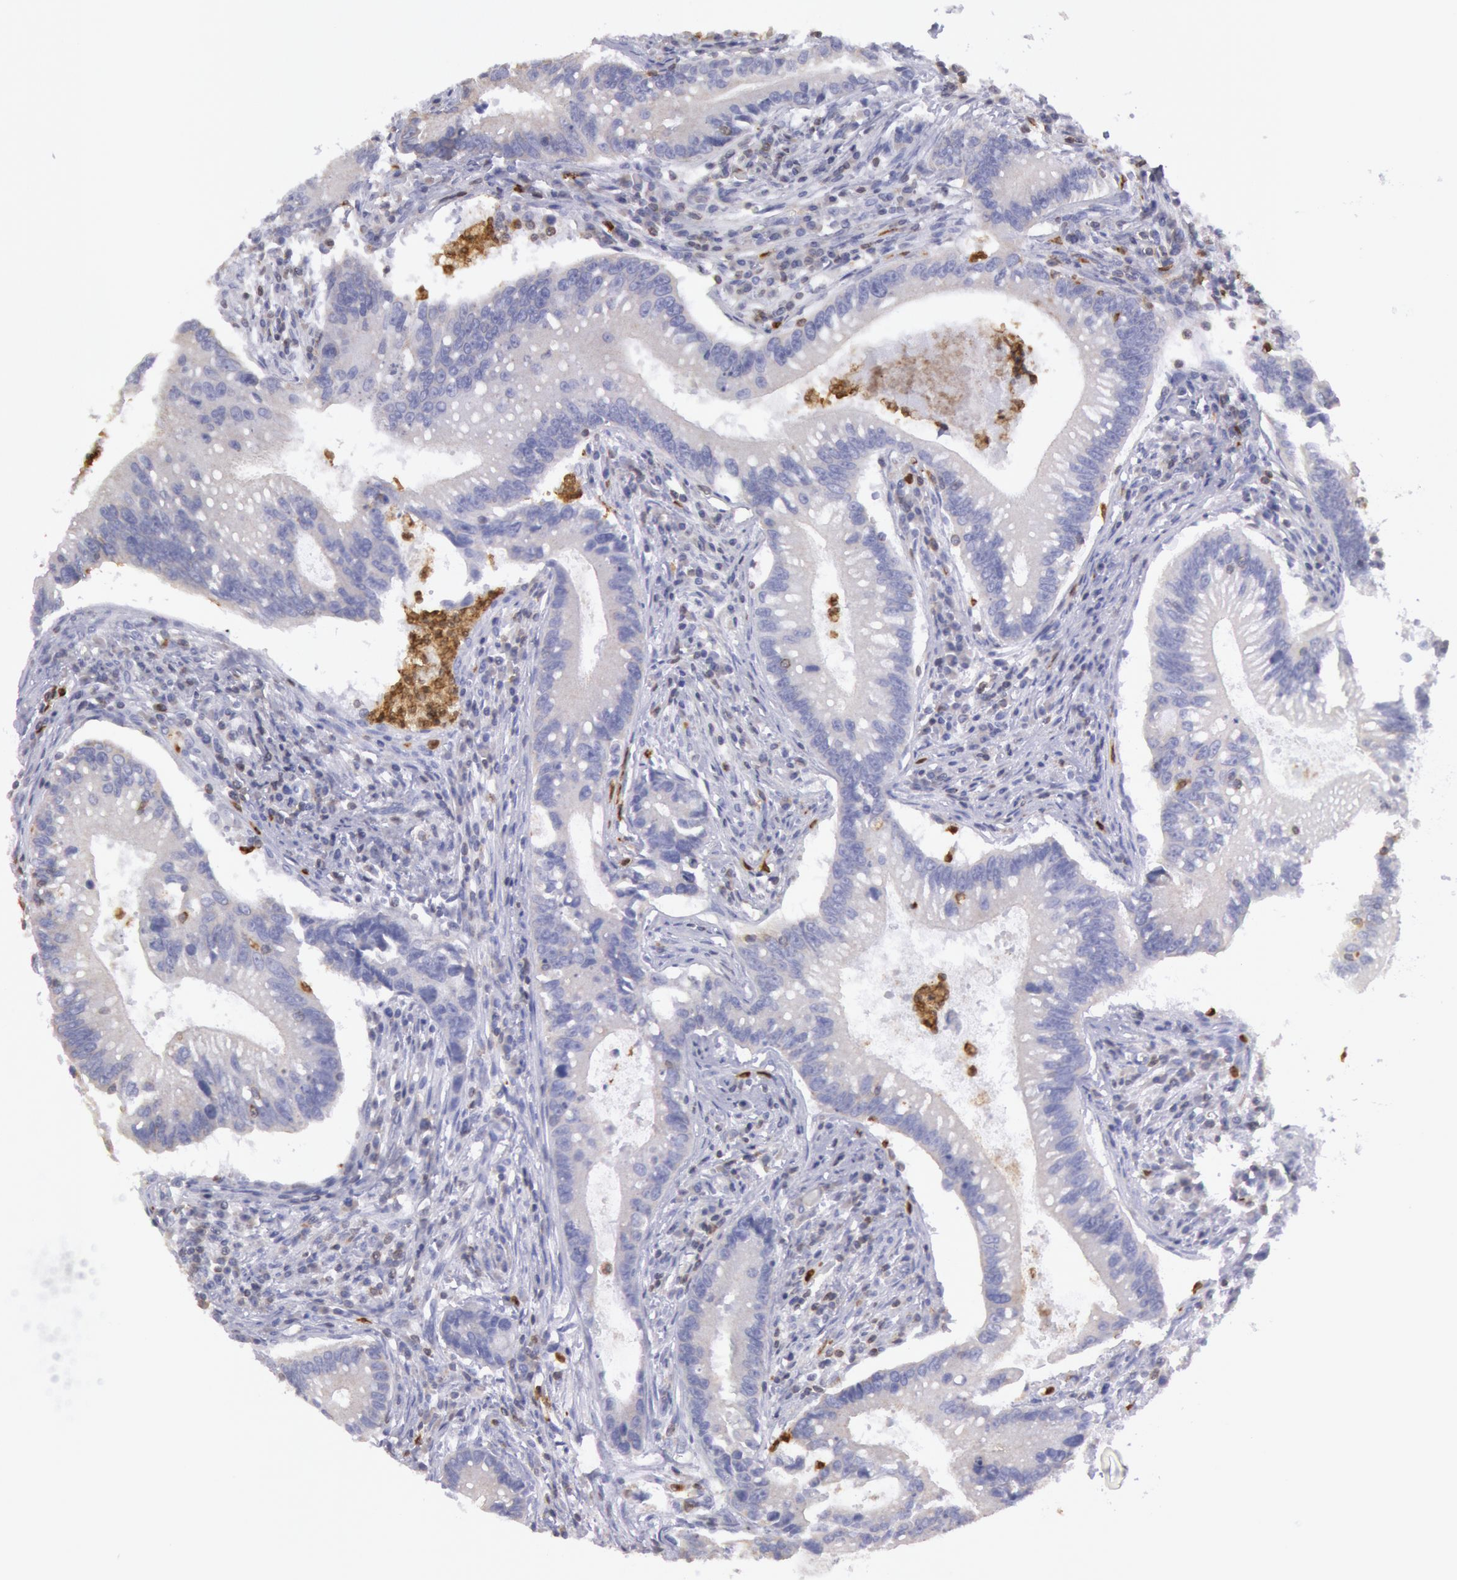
{"staining": {"intensity": "negative", "quantity": "none", "location": "none"}, "tissue": "colorectal cancer", "cell_type": "Tumor cells", "image_type": "cancer", "snomed": [{"axis": "morphology", "description": "Adenocarcinoma, NOS"}, {"axis": "topography", "description": "Rectum"}], "caption": "An immunohistochemistry (IHC) micrograph of colorectal adenocarcinoma is shown. There is no staining in tumor cells of colorectal adenocarcinoma. (Brightfield microscopy of DAB immunohistochemistry at high magnification).", "gene": "RAB27A", "patient": {"sex": "female", "age": 81}}